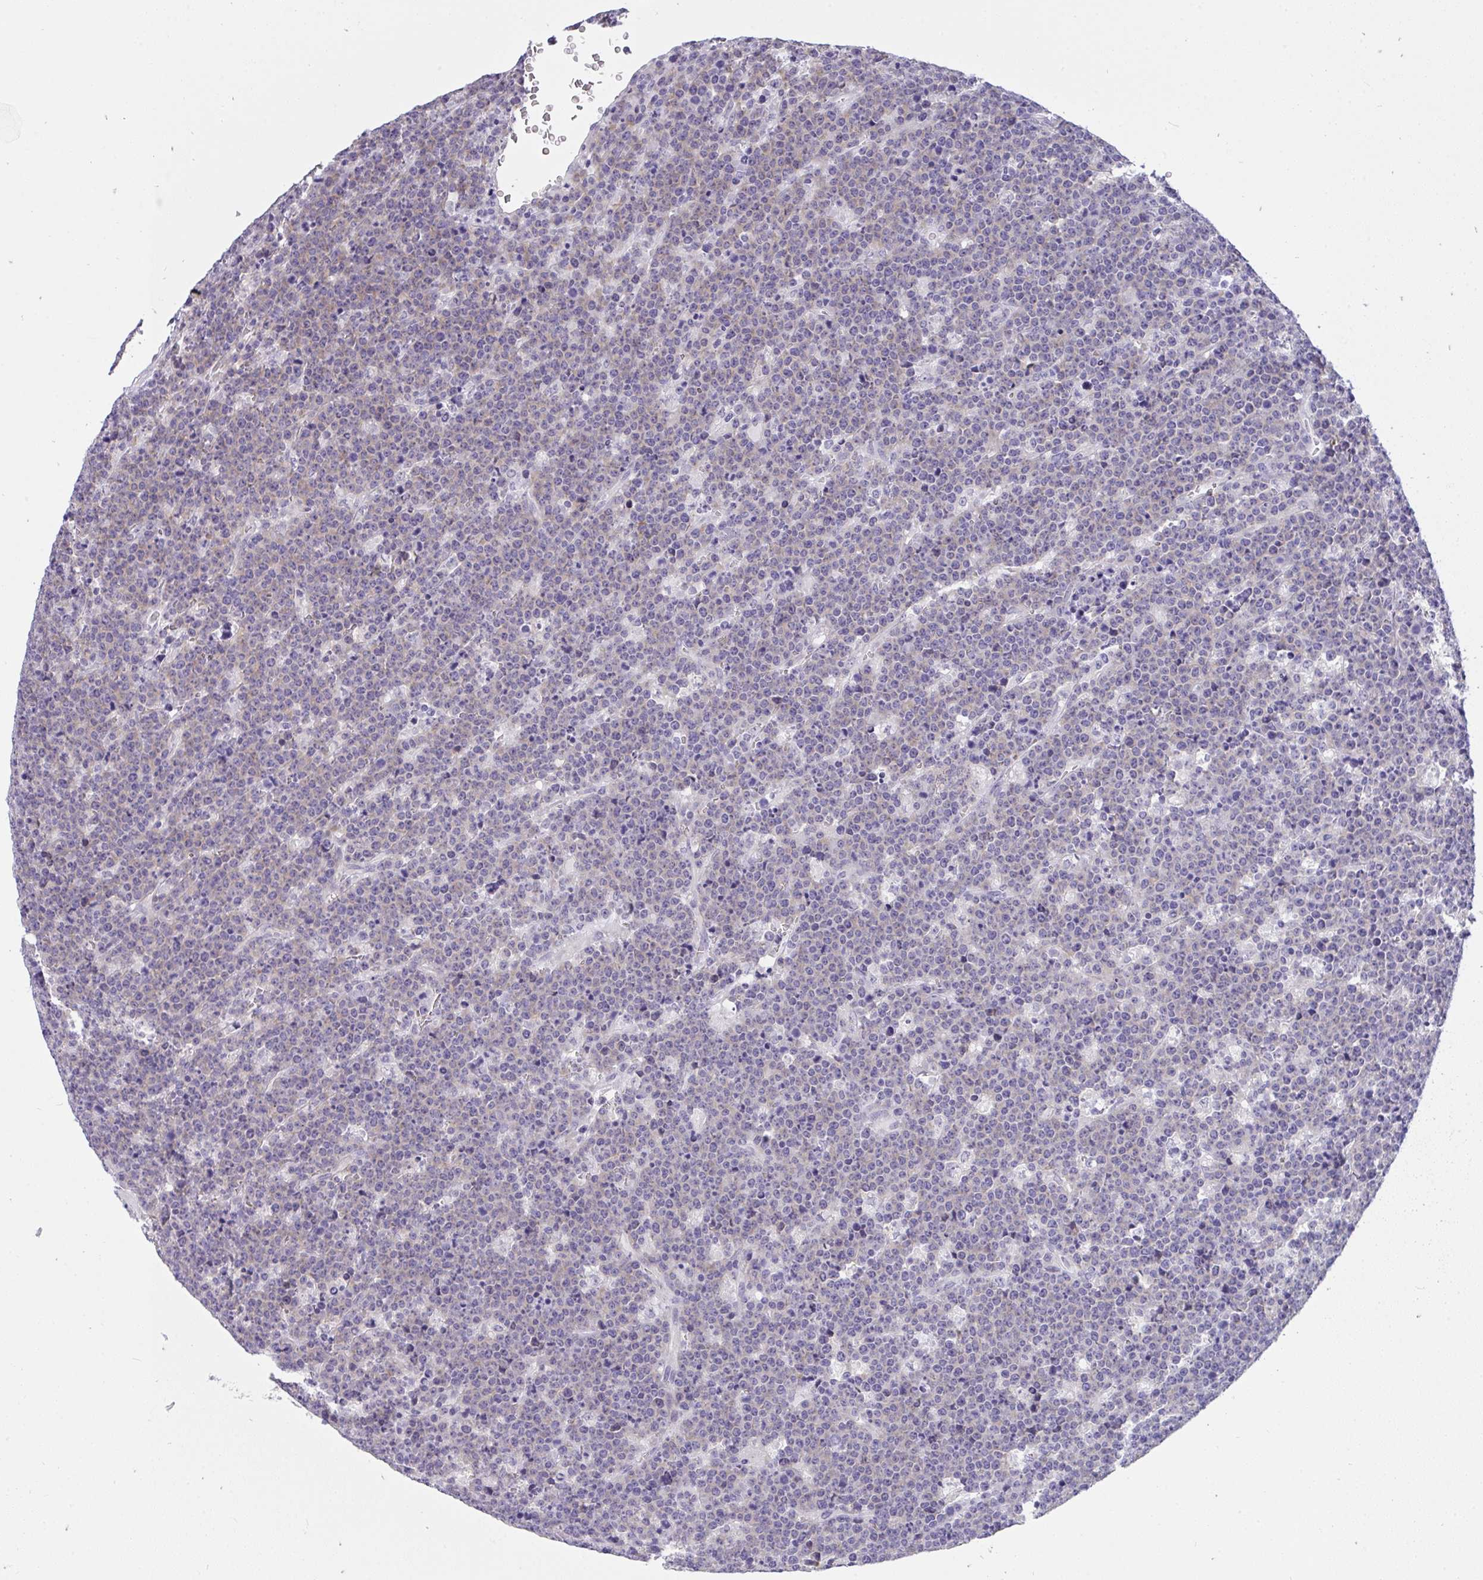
{"staining": {"intensity": "negative", "quantity": "none", "location": "none"}, "tissue": "lymphoma", "cell_type": "Tumor cells", "image_type": "cancer", "snomed": [{"axis": "morphology", "description": "Malignant lymphoma, non-Hodgkin's type, High grade"}, {"axis": "topography", "description": "Ovary"}], "caption": "Tumor cells show no significant protein positivity in malignant lymphoma, non-Hodgkin's type (high-grade).", "gene": "VGLL3", "patient": {"sex": "female", "age": 56}}